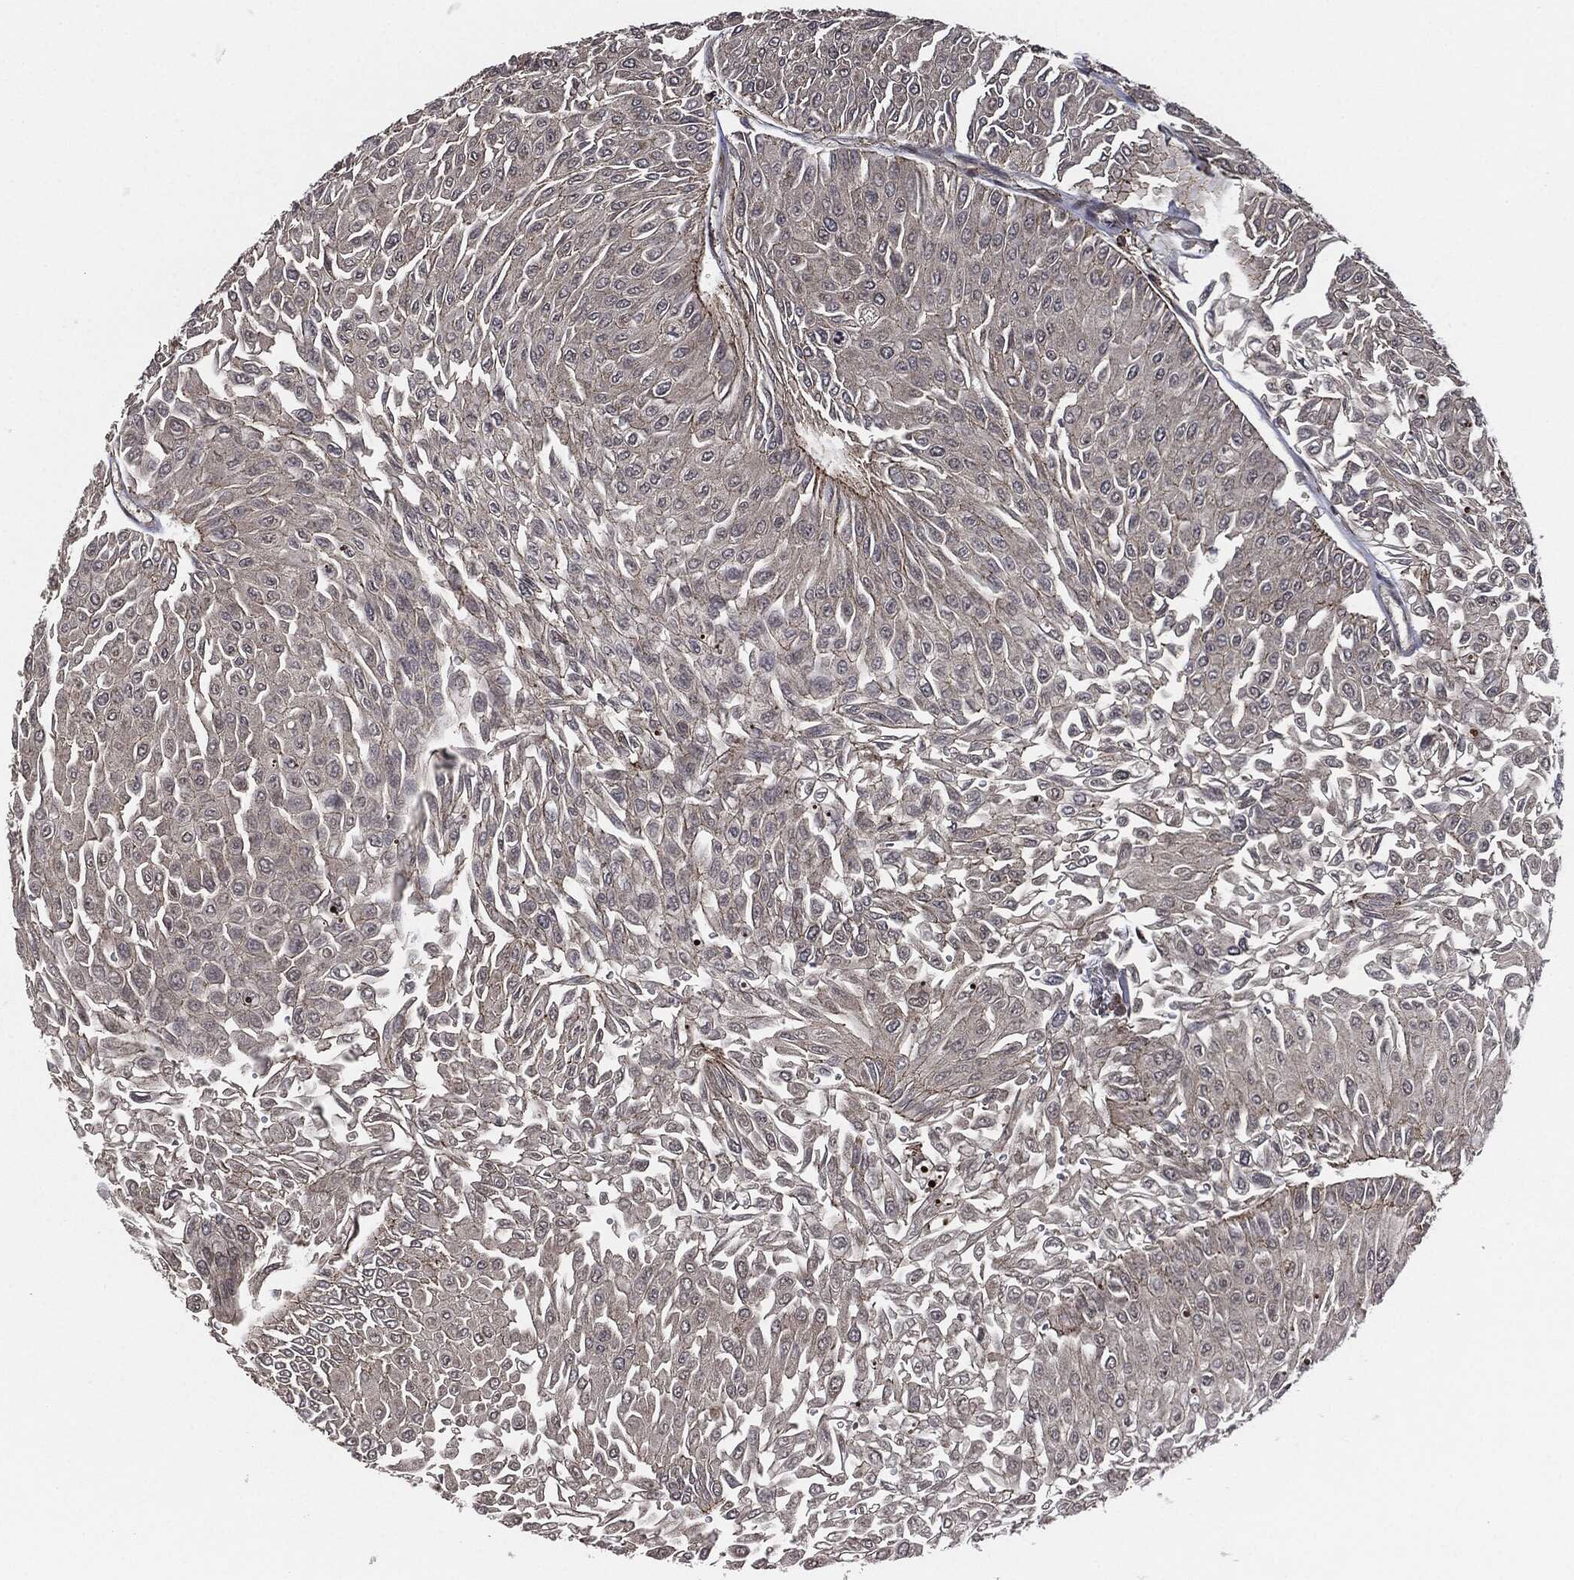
{"staining": {"intensity": "negative", "quantity": "none", "location": "none"}, "tissue": "urothelial cancer", "cell_type": "Tumor cells", "image_type": "cancer", "snomed": [{"axis": "morphology", "description": "Urothelial carcinoma, Low grade"}, {"axis": "topography", "description": "Urinary bladder"}], "caption": "Tumor cells show no significant protein expression in urothelial cancer.", "gene": "UBR1", "patient": {"sex": "male", "age": 67}}